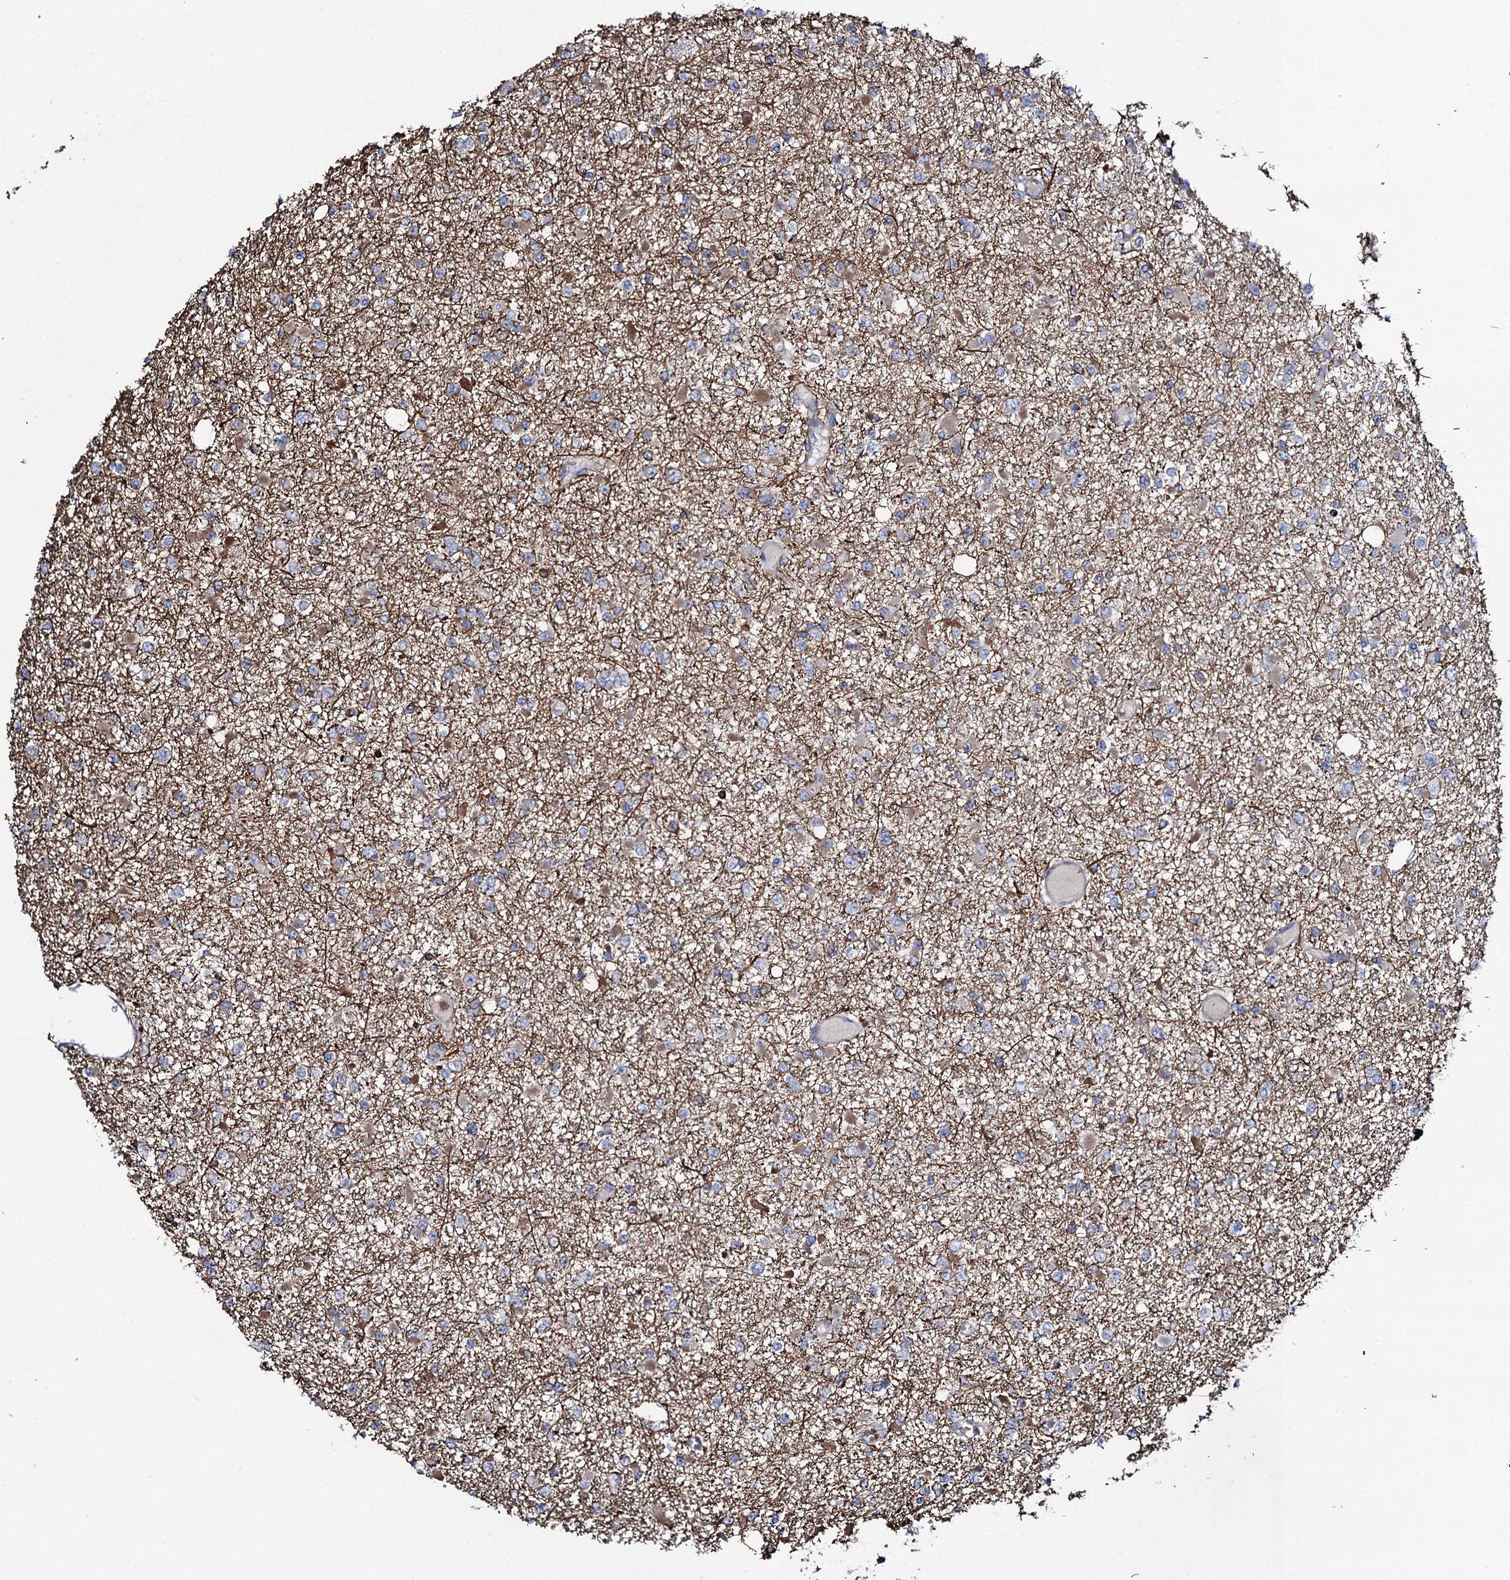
{"staining": {"intensity": "weak", "quantity": "<25%", "location": "cytoplasmic/membranous"}, "tissue": "glioma", "cell_type": "Tumor cells", "image_type": "cancer", "snomed": [{"axis": "morphology", "description": "Glioma, malignant, Low grade"}, {"axis": "topography", "description": "Brain"}], "caption": "A high-resolution micrograph shows IHC staining of glioma, which demonstrates no significant staining in tumor cells.", "gene": "COG6", "patient": {"sex": "female", "age": 22}}